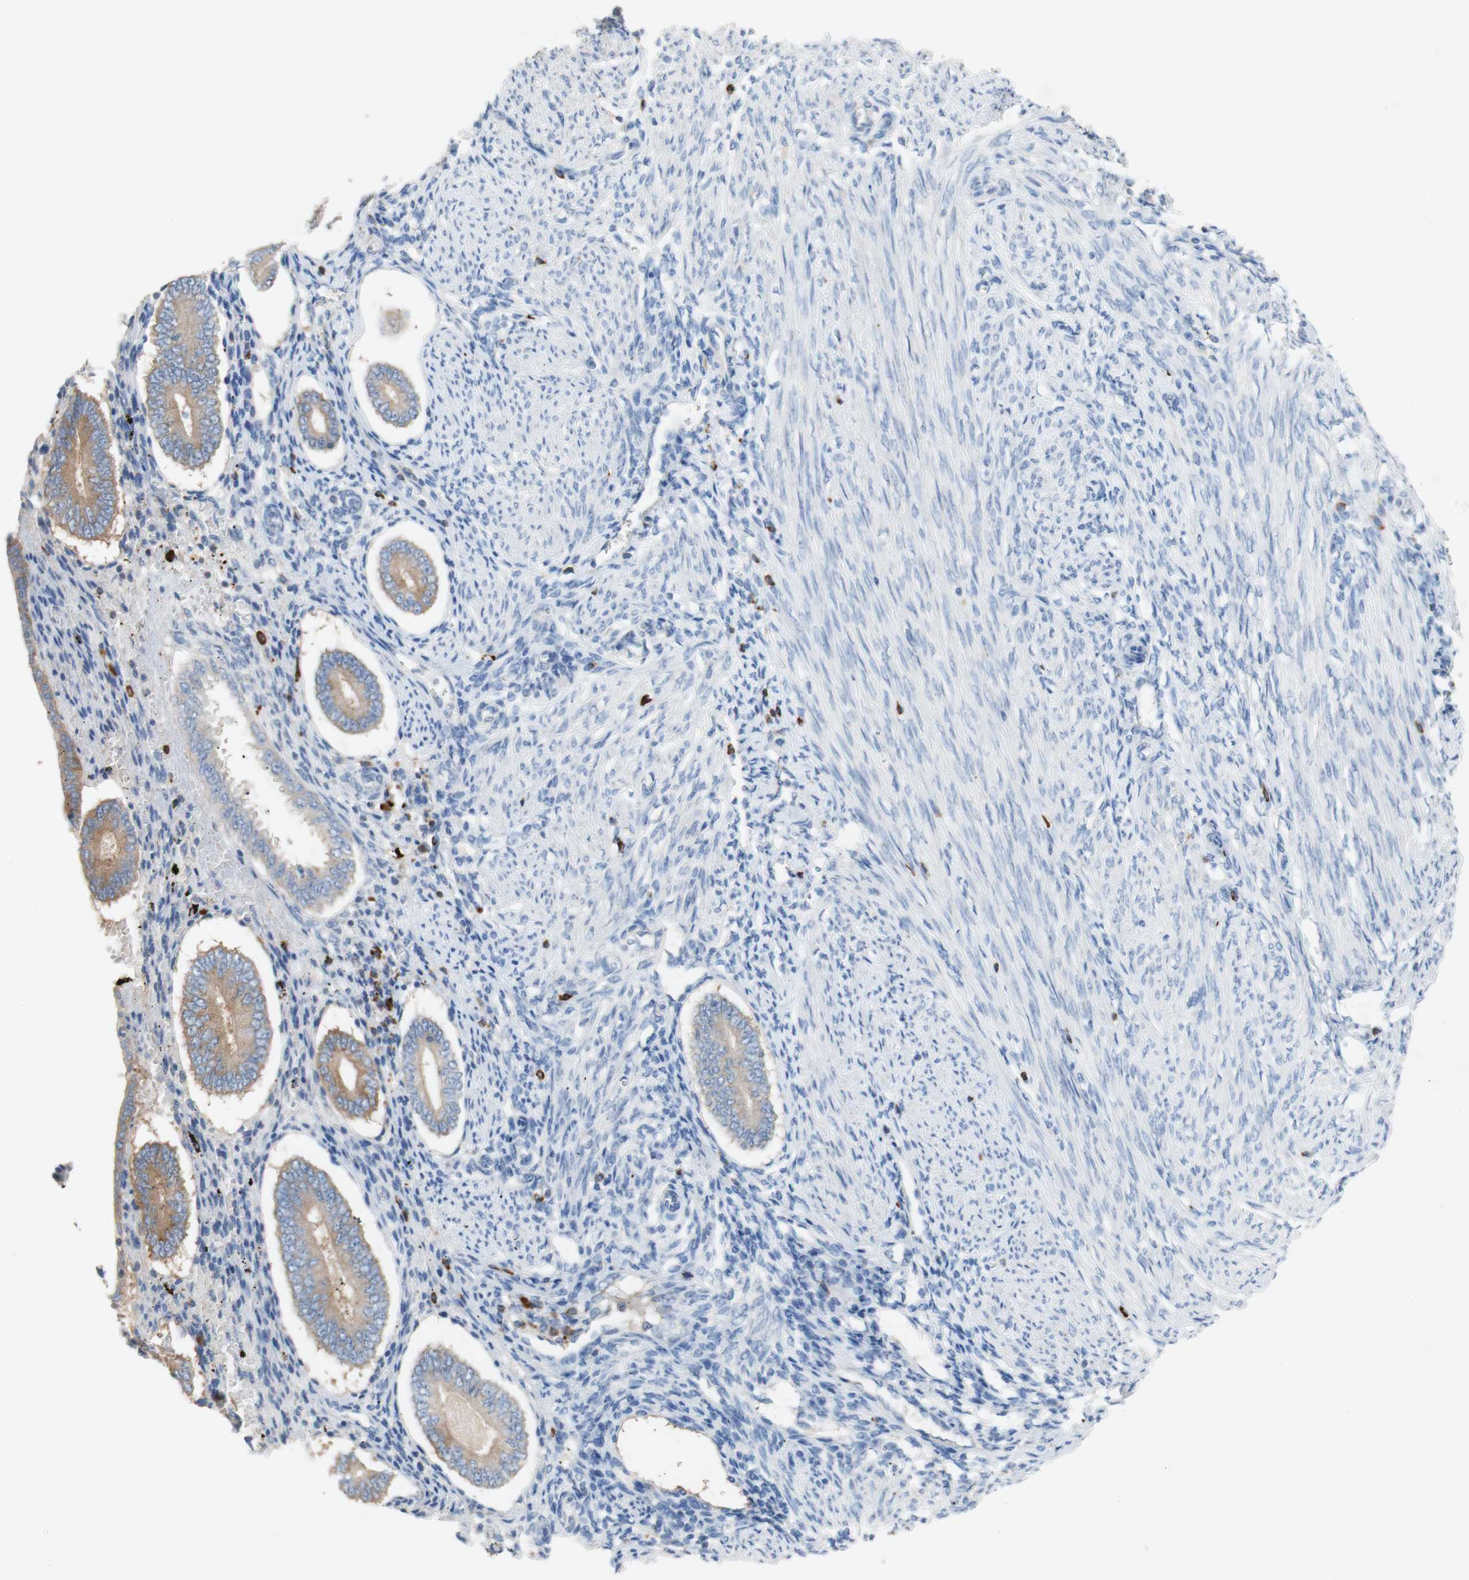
{"staining": {"intensity": "negative", "quantity": "none", "location": "none"}, "tissue": "endometrium", "cell_type": "Cells in endometrial stroma", "image_type": "normal", "snomed": [{"axis": "morphology", "description": "Normal tissue, NOS"}, {"axis": "topography", "description": "Endometrium"}], "caption": "Benign endometrium was stained to show a protein in brown. There is no significant staining in cells in endometrial stroma.", "gene": "PACSIN1", "patient": {"sex": "female", "age": 42}}